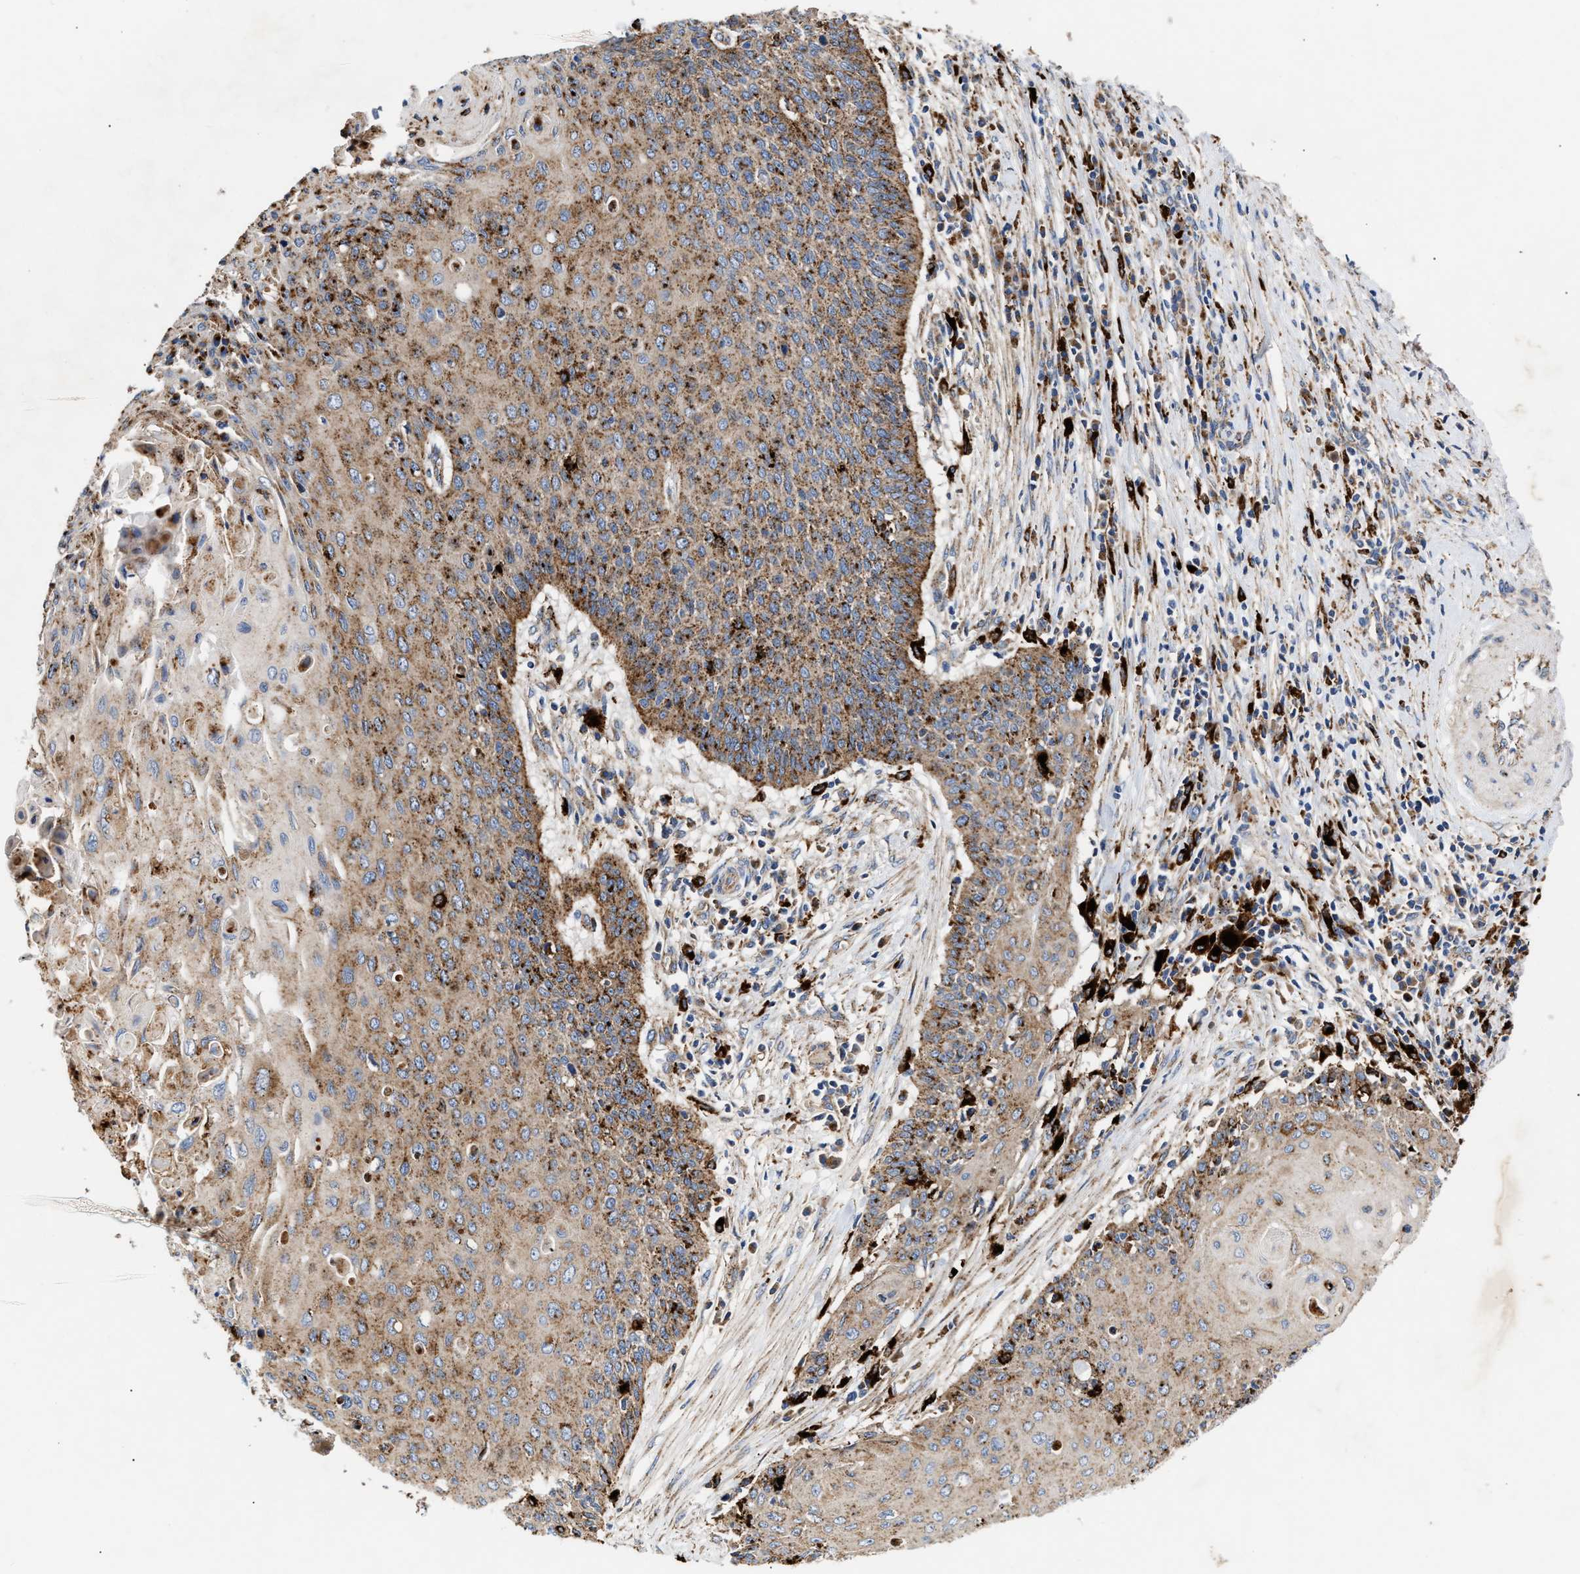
{"staining": {"intensity": "moderate", "quantity": ">75%", "location": "cytoplasmic/membranous"}, "tissue": "cervical cancer", "cell_type": "Tumor cells", "image_type": "cancer", "snomed": [{"axis": "morphology", "description": "Squamous cell carcinoma, NOS"}, {"axis": "topography", "description": "Cervix"}], "caption": "Cervical cancer (squamous cell carcinoma) stained for a protein (brown) displays moderate cytoplasmic/membranous positive expression in about >75% of tumor cells.", "gene": "CCDC146", "patient": {"sex": "female", "age": 39}}